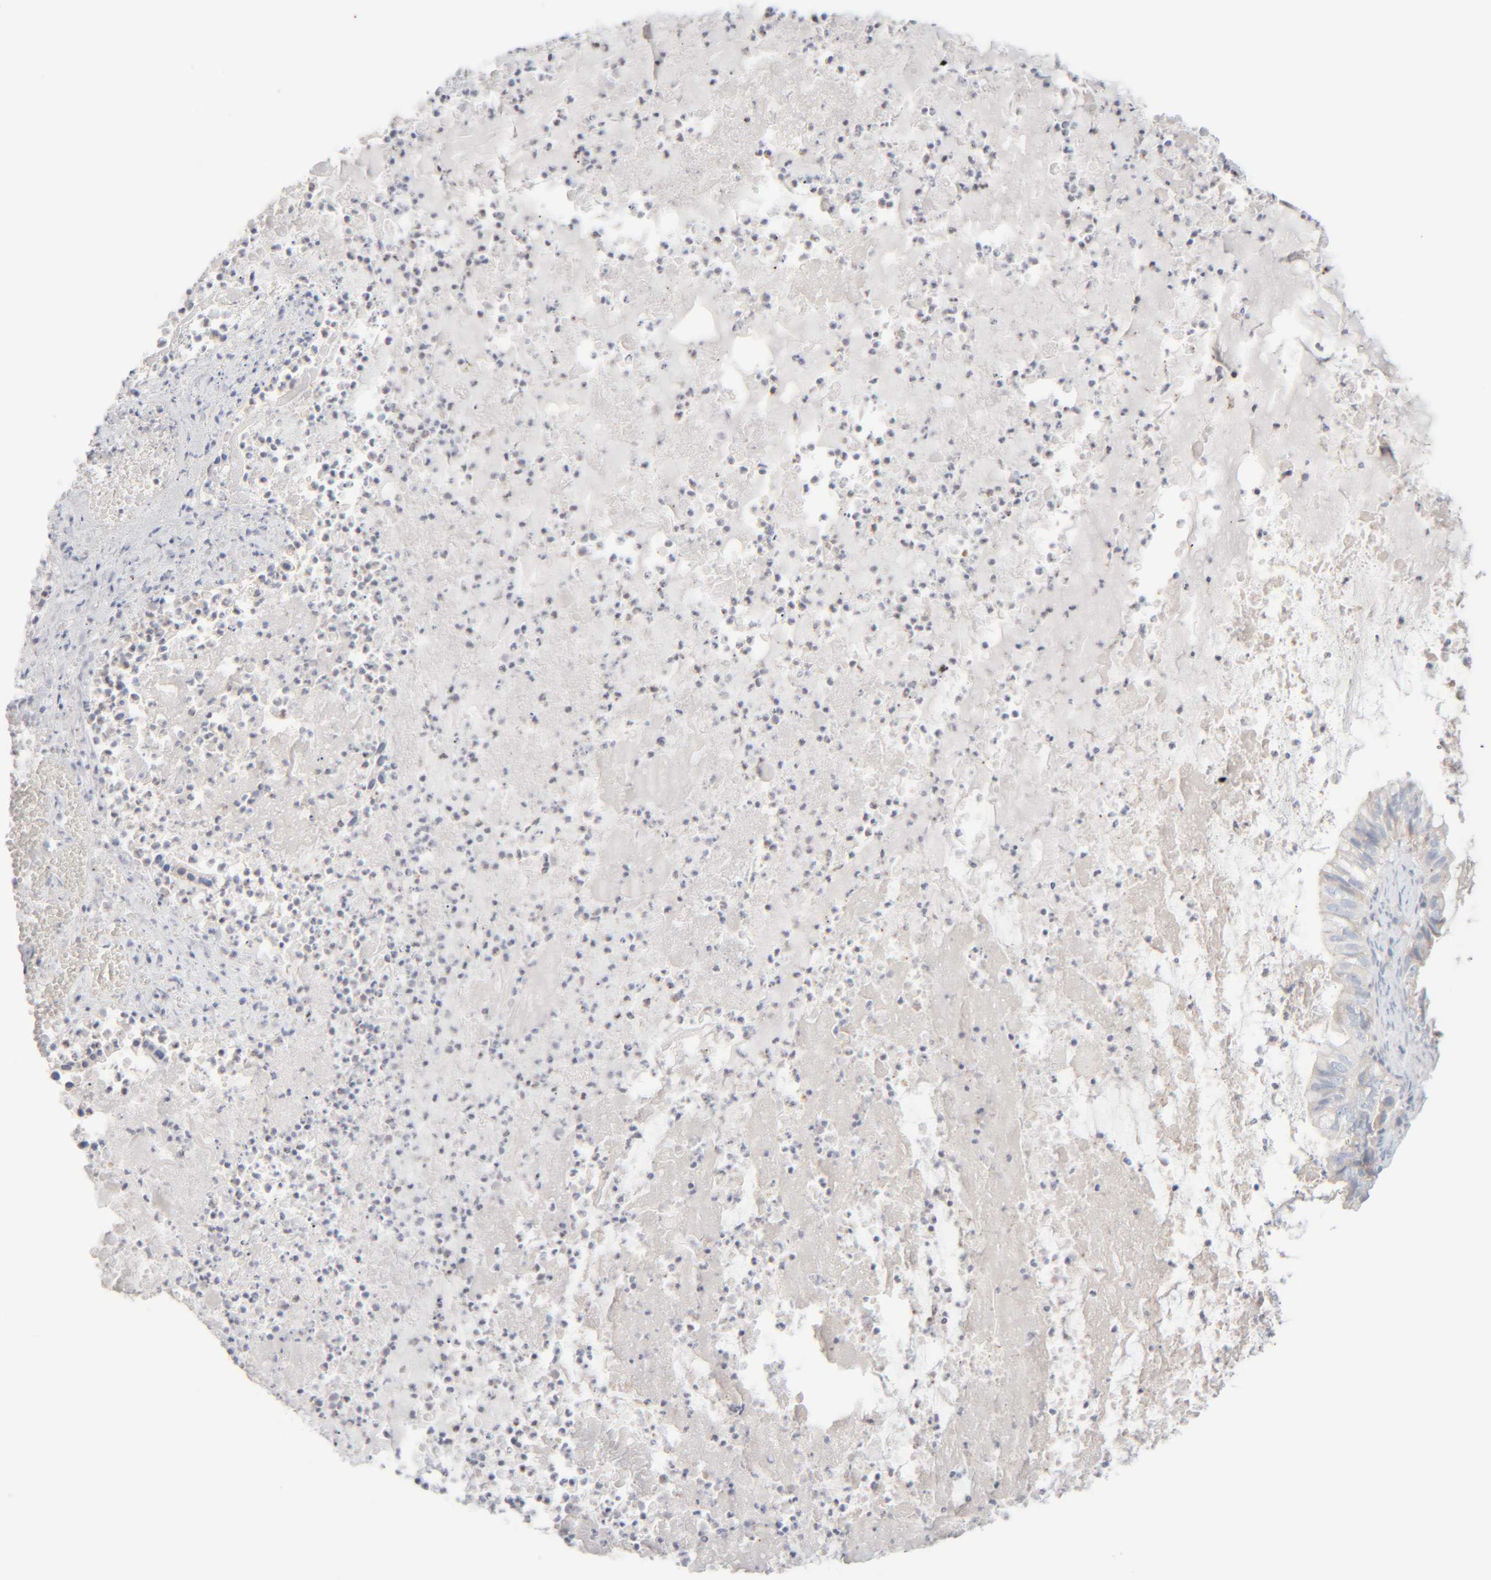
{"staining": {"intensity": "negative", "quantity": "none", "location": "none"}, "tissue": "ovarian cancer", "cell_type": "Tumor cells", "image_type": "cancer", "snomed": [{"axis": "morphology", "description": "Cystadenocarcinoma, mucinous, NOS"}, {"axis": "topography", "description": "Ovary"}], "caption": "This is a photomicrograph of immunohistochemistry staining of ovarian mucinous cystadenocarcinoma, which shows no expression in tumor cells. The staining is performed using DAB (3,3'-diaminobenzidine) brown chromogen with nuclei counter-stained in using hematoxylin.", "gene": "RIDA", "patient": {"sex": "female", "age": 80}}